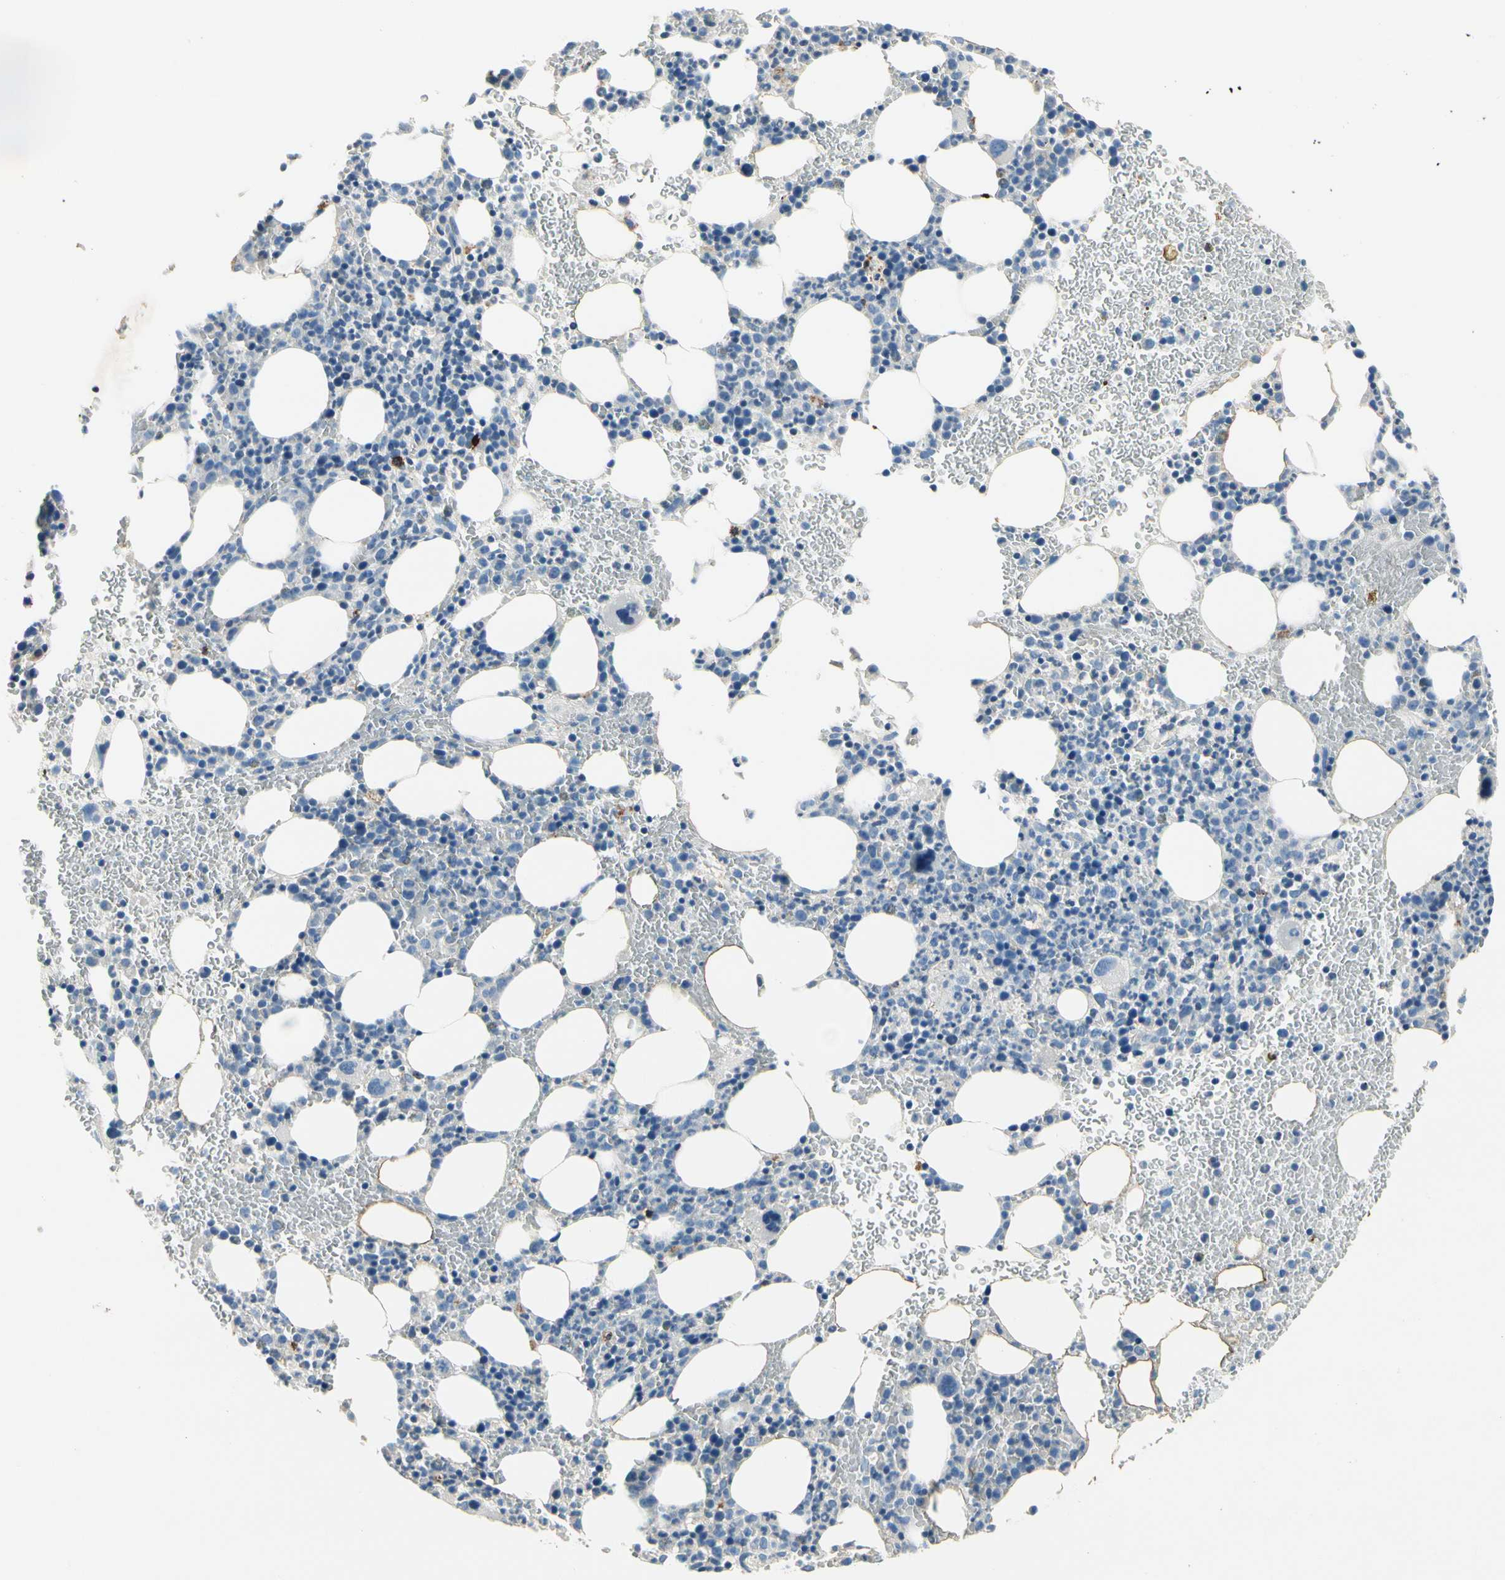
{"staining": {"intensity": "negative", "quantity": "none", "location": "none"}, "tissue": "bone marrow", "cell_type": "Hematopoietic cells", "image_type": "normal", "snomed": [{"axis": "morphology", "description": "Normal tissue, NOS"}, {"axis": "morphology", "description": "Inflammation, NOS"}, {"axis": "topography", "description": "Bone marrow"}], "caption": "IHC of benign bone marrow displays no positivity in hematopoietic cells. (DAB IHC visualized using brightfield microscopy, high magnification).", "gene": "CPA3", "patient": {"sex": "female", "age": 54}}